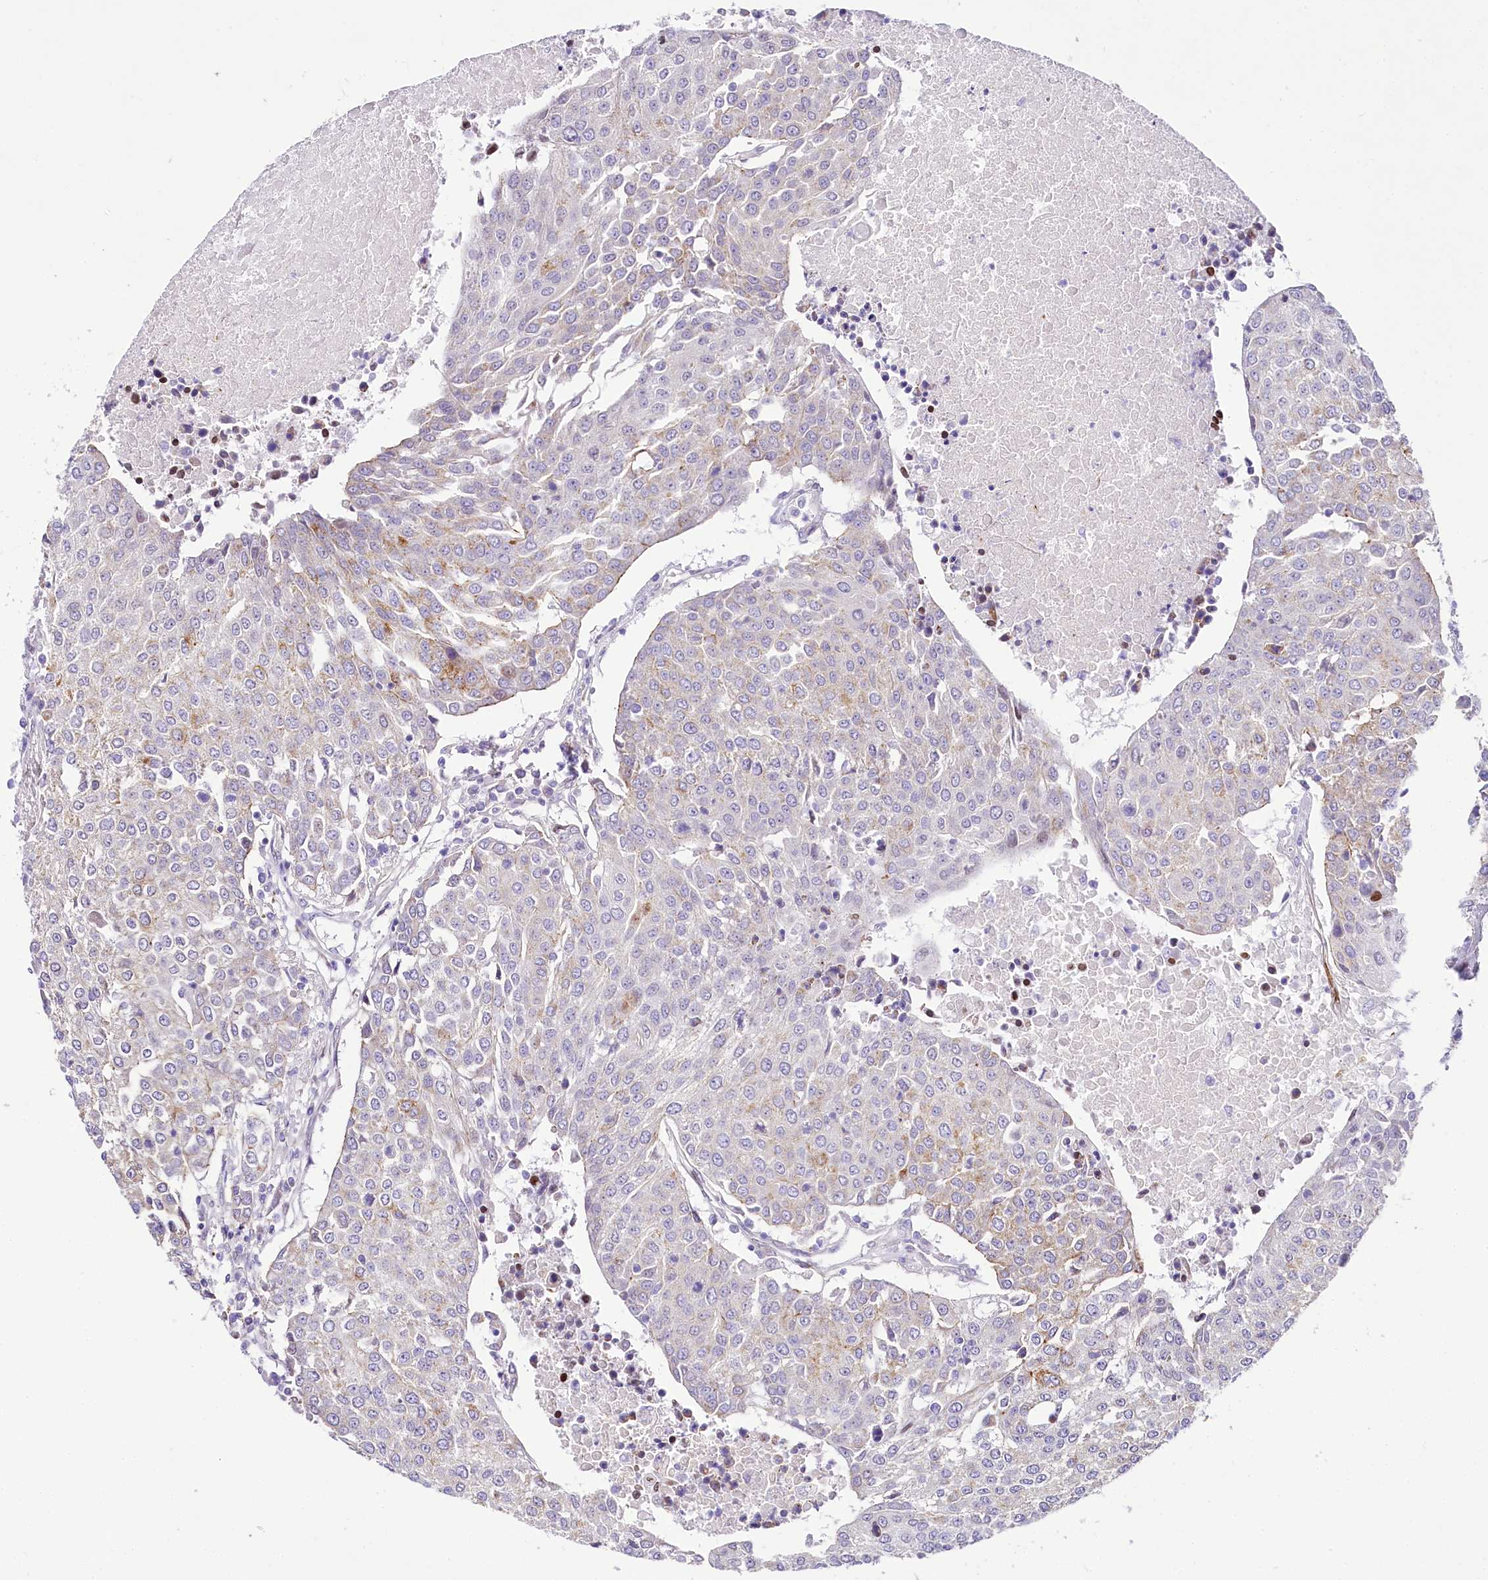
{"staining": {"intensity": "negative", "quantity": "none", "location": "none"}, "tissue": "urothelial cancer", "cell_type": "Tumor cells", "image_type": "cancer", "snomed": [{"axis": "morphology", "description": "Urothelial carcinoma, High grade"}, {"axis": "topography", "description": "Urinary bladder"}], "caption": "Protein analysis of high-grade urothelial carcinoma exhibits no significant staining in tumor cells.", "gene": "PPIP5K2", "patient": {"sex": "female", "age": 85}}